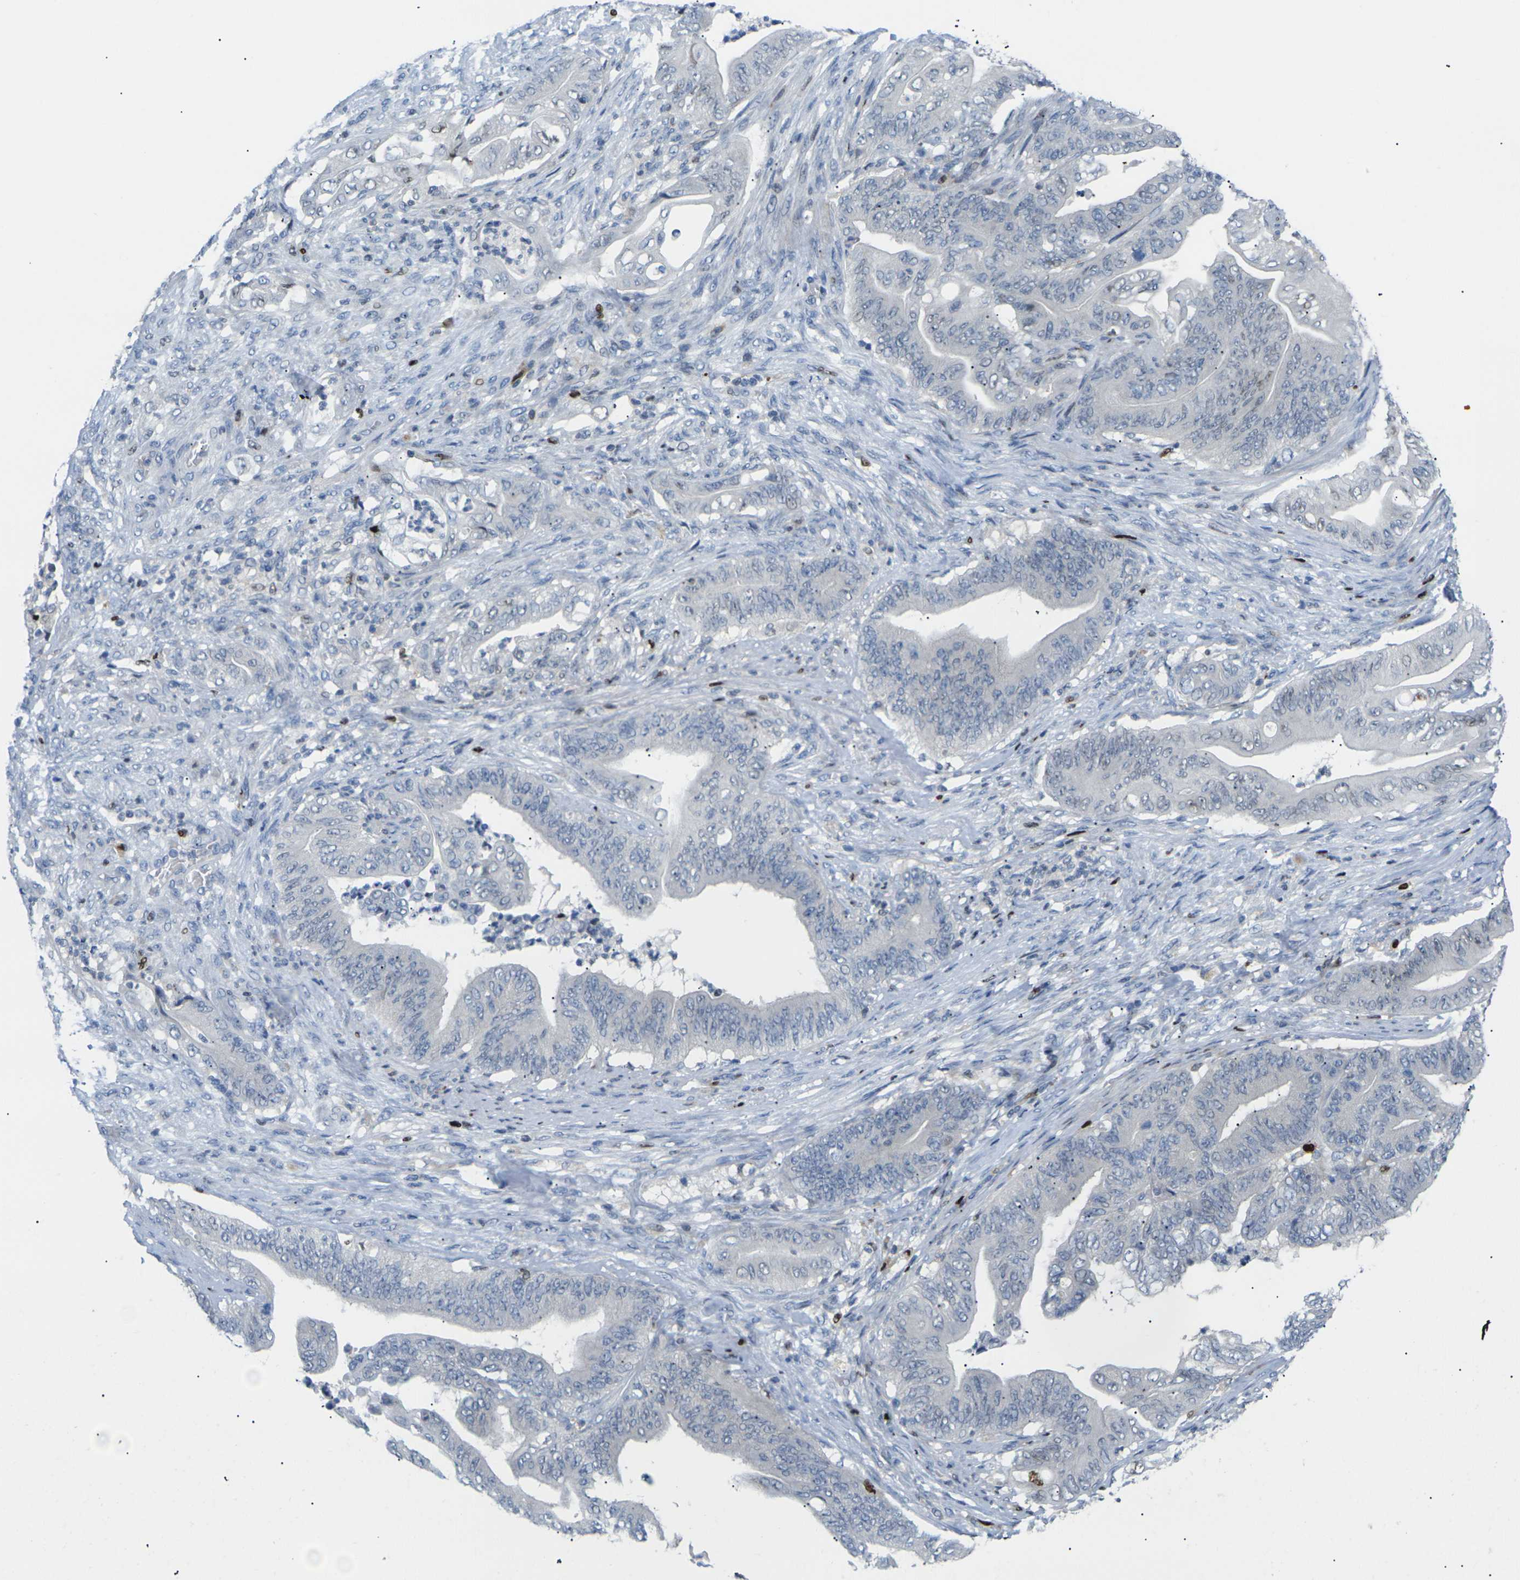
{"staining": {"intensity": "negative", "quantity": "none", "location": "none"}, "tissue": "stomach cancer", "cell_type": "Tumor cells", "image_type": "cancer", "snomed": [{"axis": "morphology", "description": "Adenocarcinoma, NOS"}, {"axis": "topography", "description": "Stomach"}], "caption": "Histopathology image shows no significant protein expression in tumor cells of stomach cancer (adenocarcinoma).", "gene": "RPS6KA3", "patient": {"sex": "female", "age": 73}}